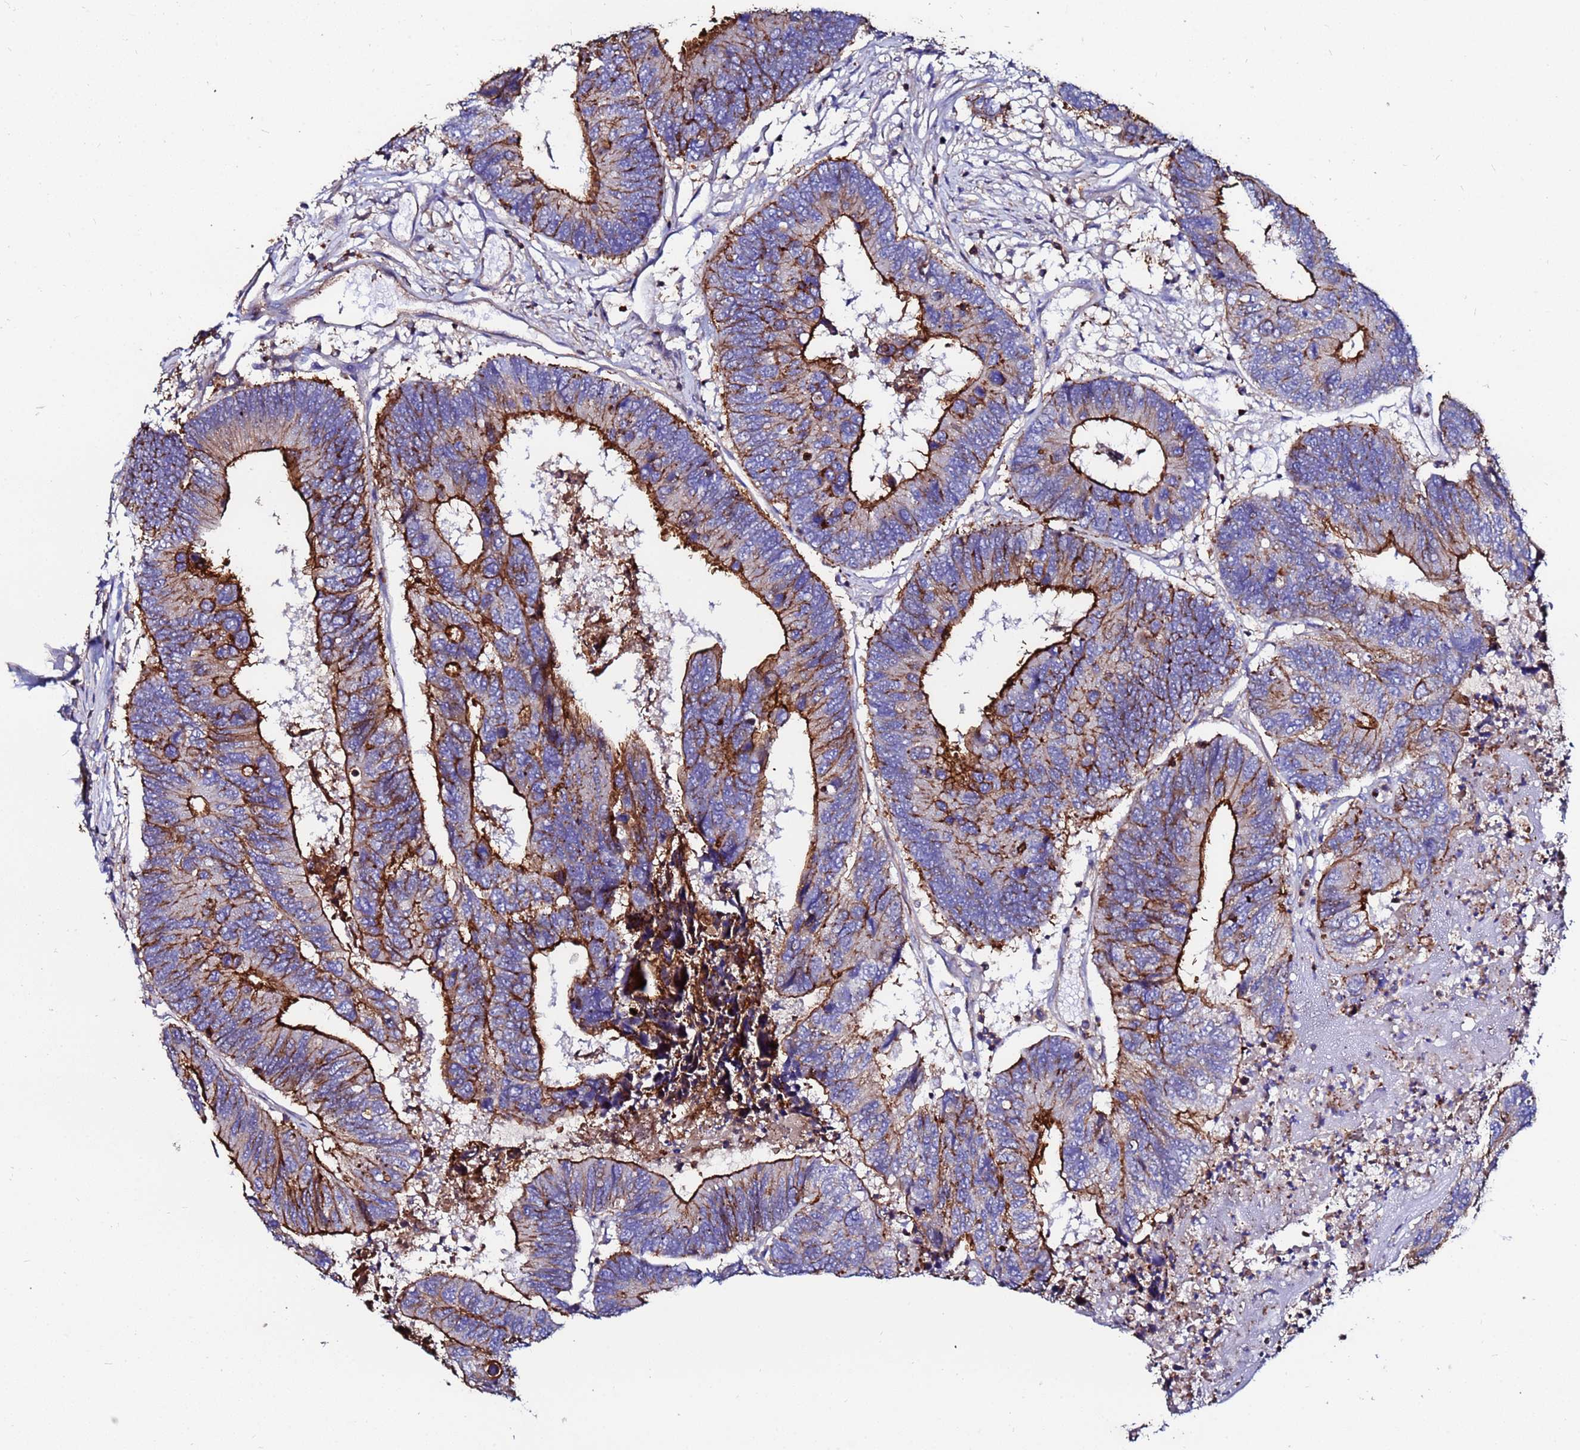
{"staining": {"intensity": "strong", "quantity": ">75%", "location": "cytoplasmic/membranous"}, "tissue": "colorectal cancer", "cell_type": "Tumor cells", "image_type": "cancer", "snomed": [{"axis": "morphology", "description": "Adenocarcinoma, NOS"}, {"axis": "topography", "description": "Colon"}], "caption": "Immunohistochemistry (IHC) micrograph of neoplastic tissue: colorectal cancer stained using IHC exhibits high levels of strong protein expression localized specifically in the cytoplasmic/membranous of tumor cells, appearing as a cytoplasmic/membranous brown color.", "gene": "POTEE", "patient": {"sex": "female", "age": 67}}